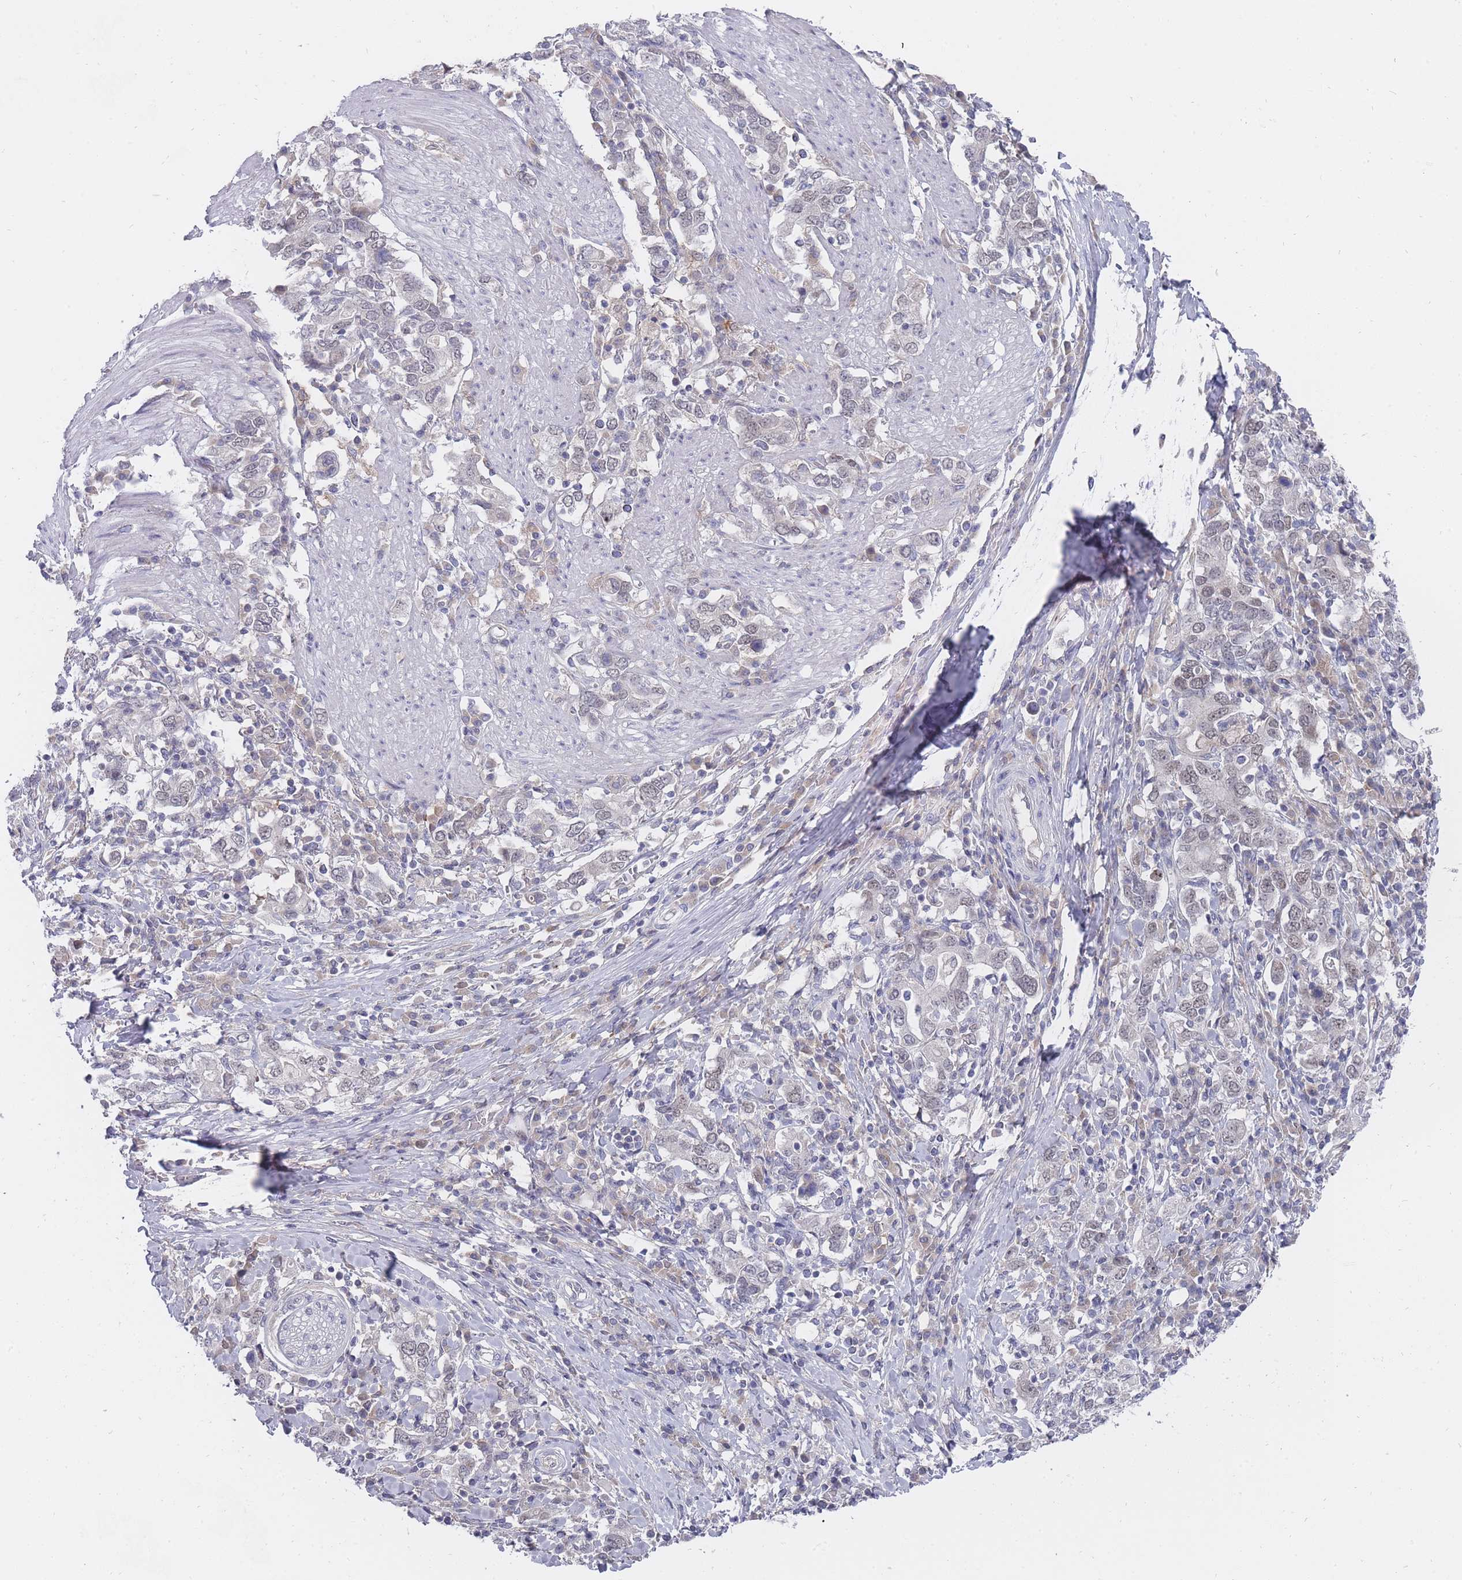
{"staining": {"intensity": "negative", "quantity": "none", "location": "none"}, "tissue": "stomach cancer", "cell_type": "Tumor cells", "image_type": "cancer", "snomed": [{"axis": "morphology", "description": "Adenocarcinoma, NOS"}, {"axis": "topography", "description": "Stomach, upper"}, {"axis": "topography", "description": "Stomach"}], "caption": "DAB immunohistochemical staining of human stomach cancer (adenocarcinoma) displays no significant positivity in tumor cells.", "gene": "GINS1", "patient": {"sex": "male", "age": 62}}